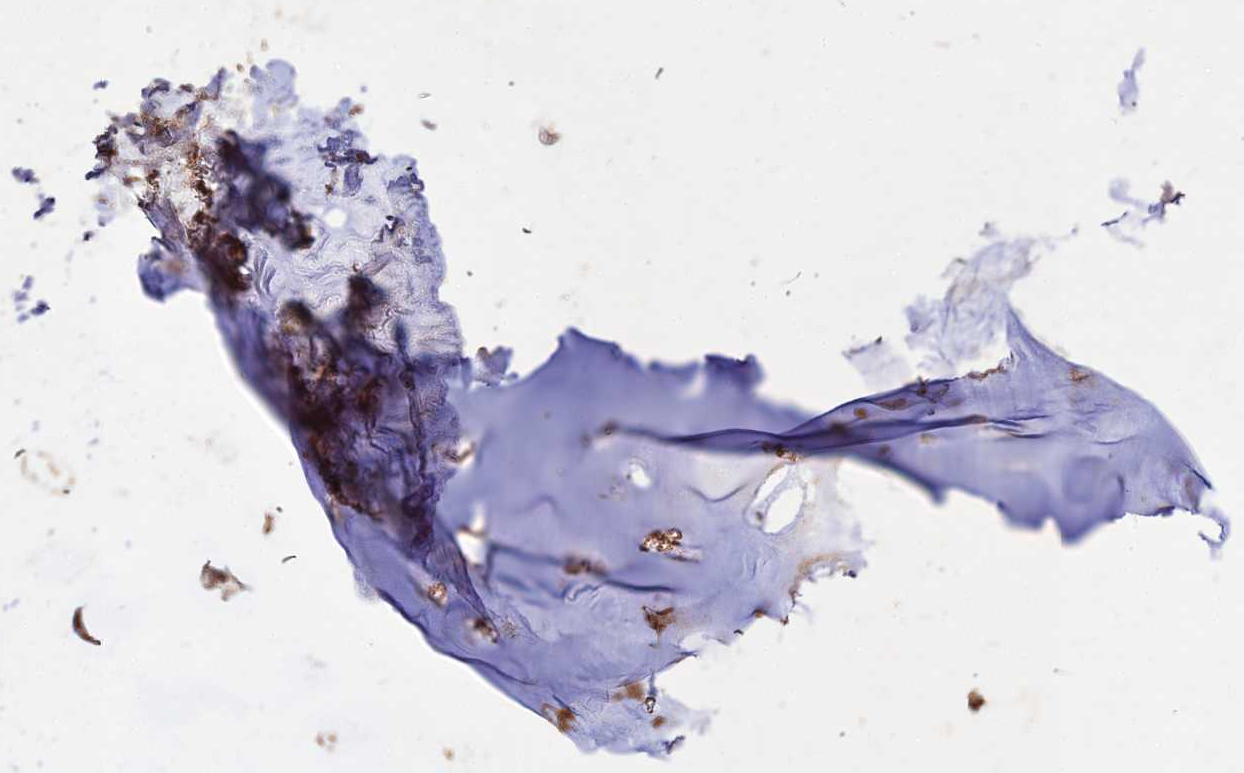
{"staining": {"intensity": "strong", "quantity": ">75%", "location": "cytoplasmic/membranous"}, "tissue": "adipose tissue", "cell_type": "Adipocytes", "image_type": "normal", "snomed": [{"axis": "morphology", "description": "Normal tissue, NOS"}, {"axis": "topography", "description": "Lymph node"}, {"axis": "topography", "description": "Cartilage tissue"}, {"axis": "topography", "description": "Bronchus"}], "caption": "This photomicrograph demonstrates IHC staining of normal human adipose tissue, with high strong cytoplasmic/membranous expression in approximately >75% of adipocytes.", "gene": "SYMPK", "patient": {"sex": "male", "age": 63}}